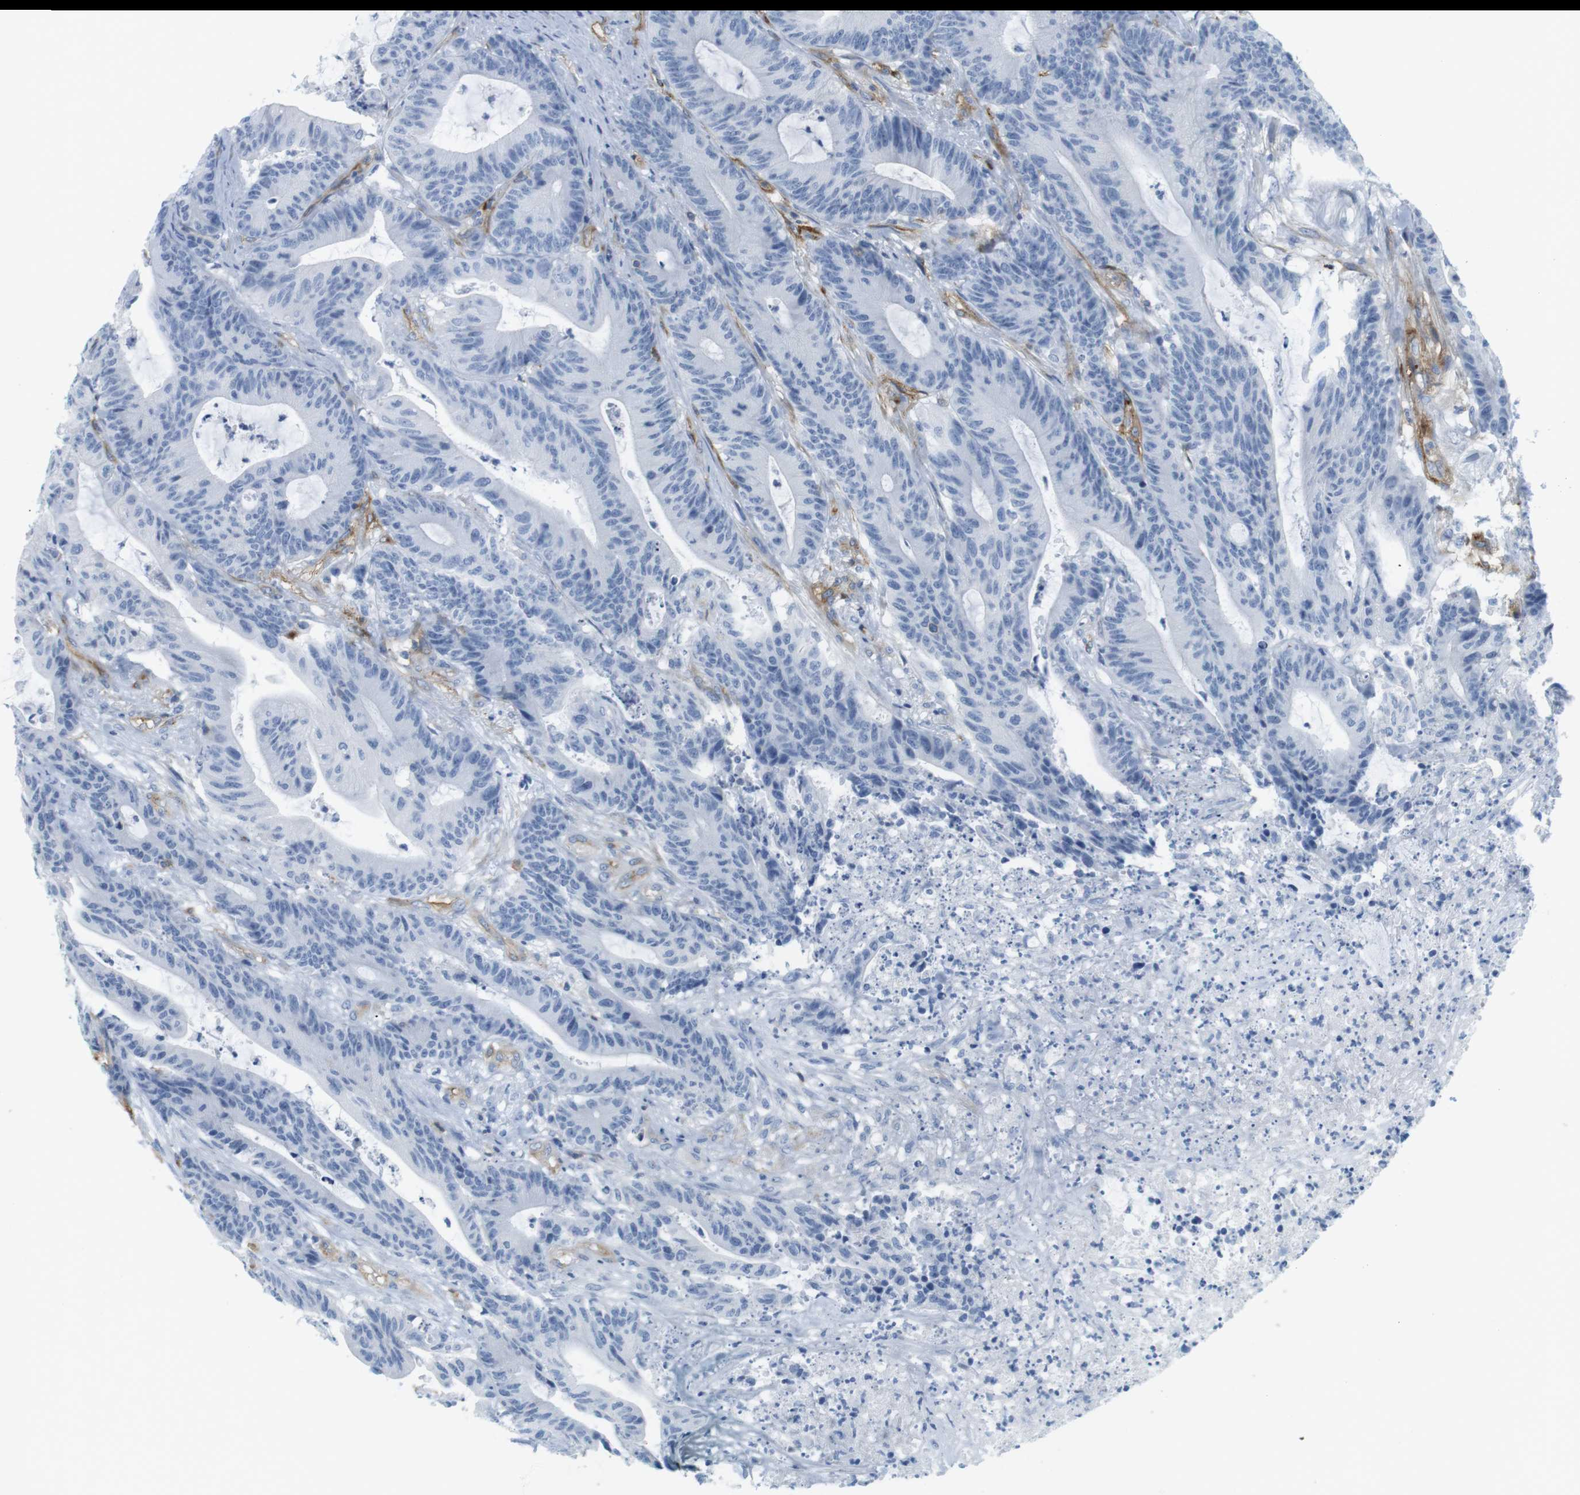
{"staining": {"intensity": "negative", "quantity": "none", "location": "none"}, "tissue": "colorectal cancer", "cell_type": "Tumor cells", "image_type": "cancer", "snomed": [{"axis": "morphology", "description": "Adenocarcinoma, NOS"}, {"axis": "topography", "description": "Colon"}], "caption": "High power microscopy image of an immunohistochemistry (IHC) histopathology image of colorectal cancer, revealing no significant positivity in tumor cells.", "gene": "F2R", "patient": {"sex": "female", "age": 84}}